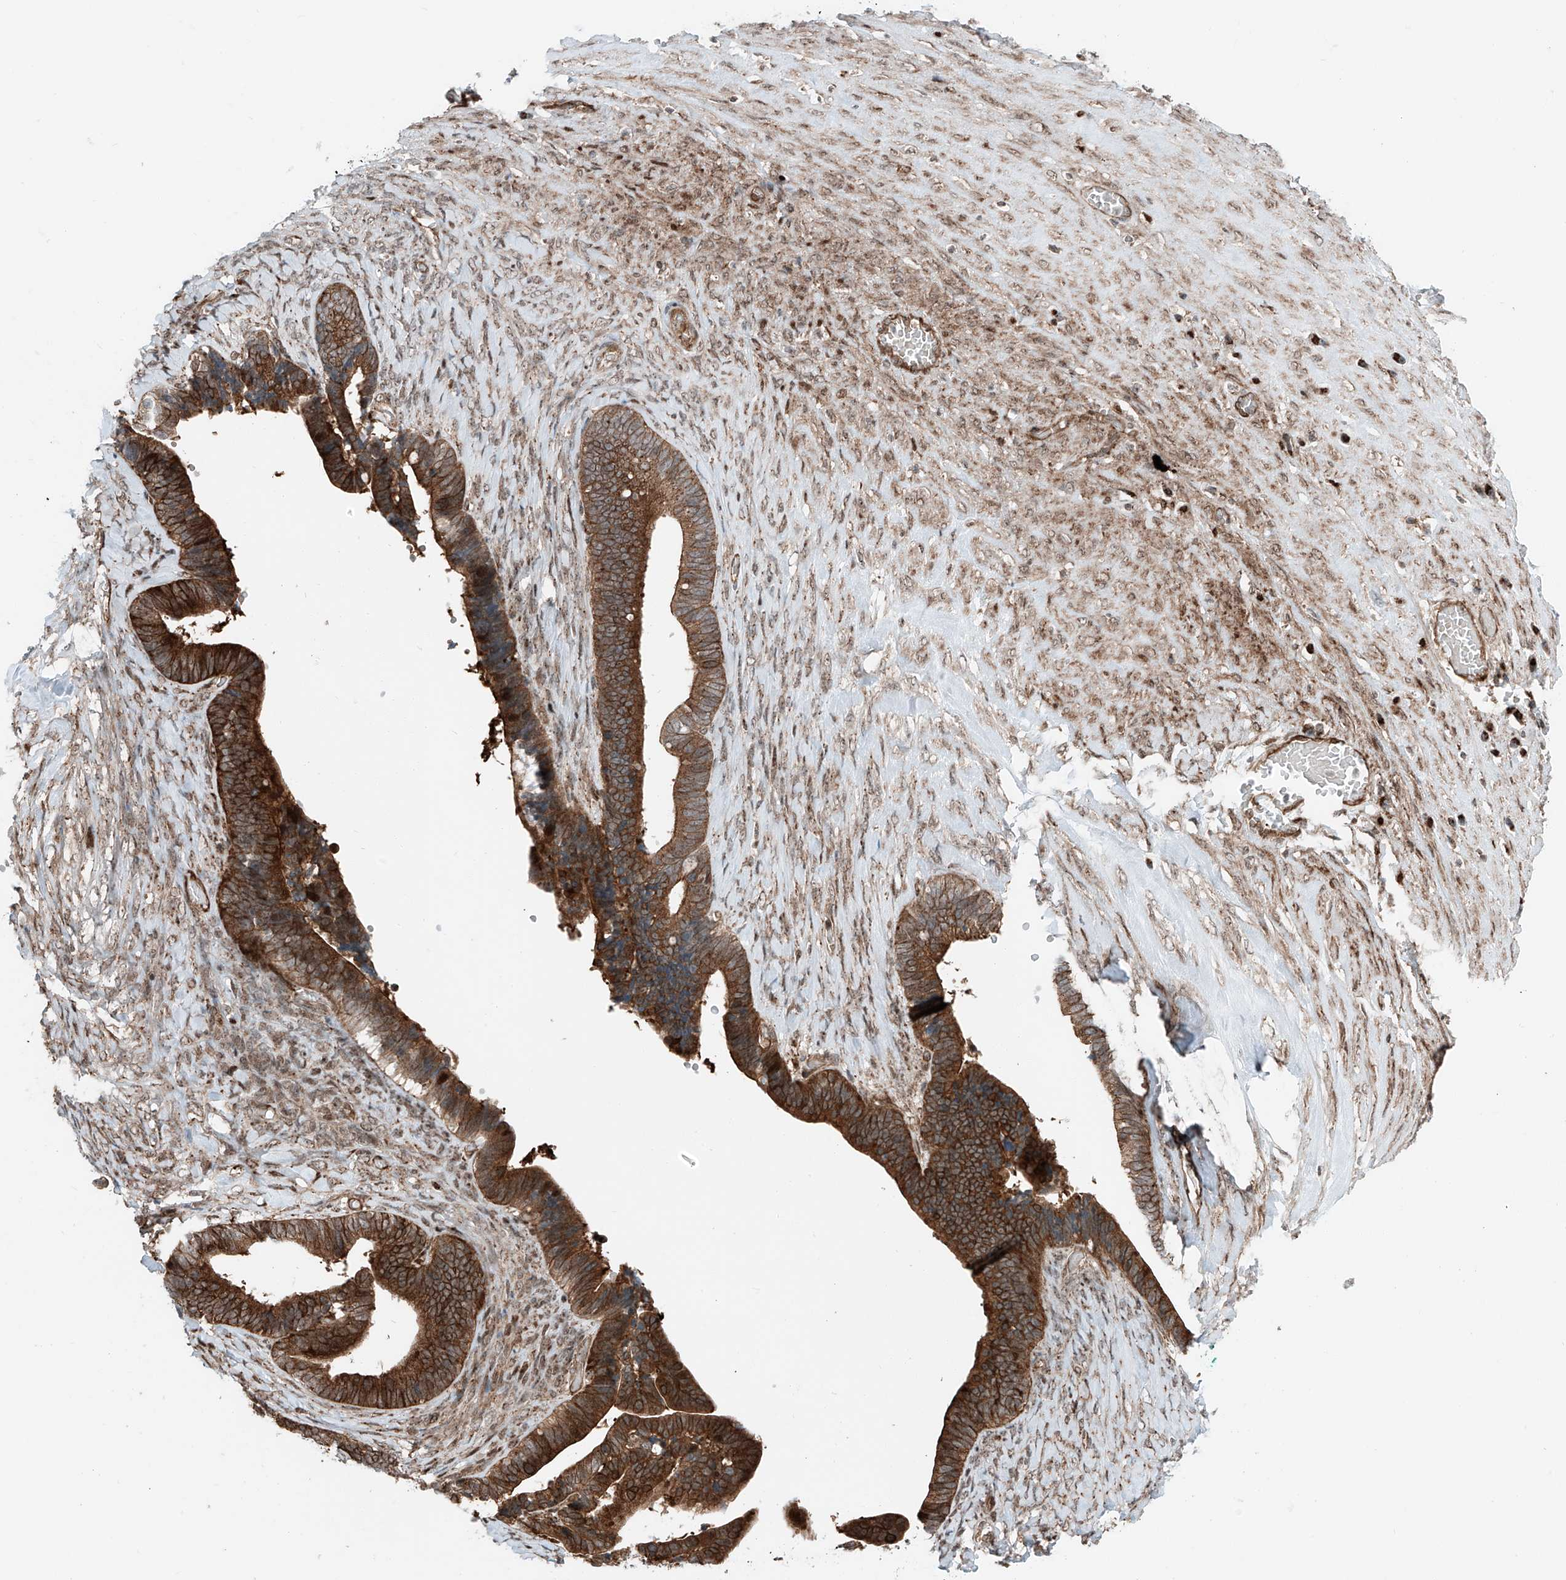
{"staining": {"intensity": "strong", "quantity": ">75%", "location": "cytoplasmic/membranous"}, "tissue": "ovarian cancer", "cell_type": "Tumor cells", "image_type": "cancer", "snomed": [{"axis": "morphology", "description": "Cystadenocarcinoma, serous, NOS"}, {"axis": "topography", "description": "Ovary"}], "caption": "Ovarian cancer (serous cystadenocarcinoma) stained with a brown dye displays strong cytoplasmic/membranous positive positivity in approximately >75% of tumor cells.", "gene": "USP48", "patient": {"sex": "female", "age": 56}}